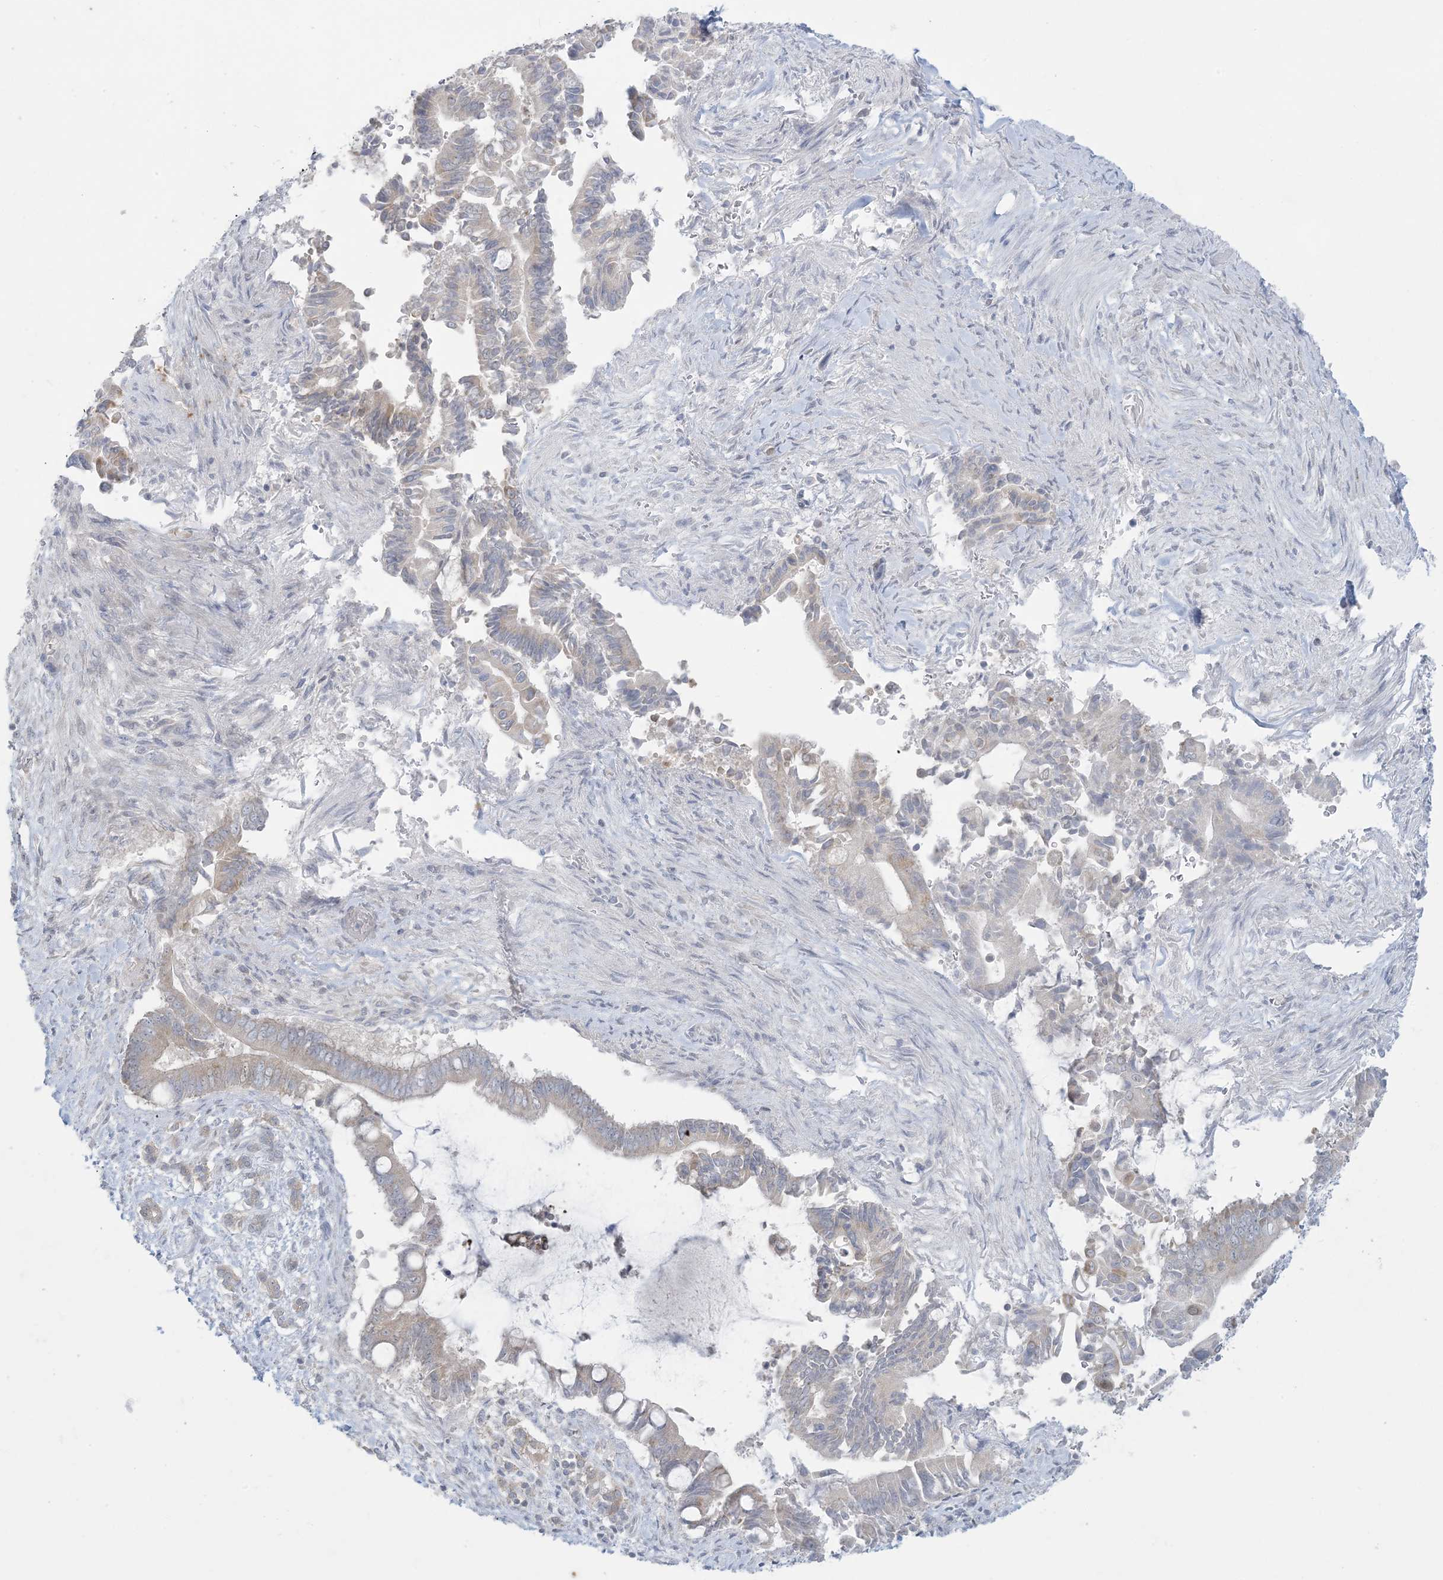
{"staining": {"intensity": "negative", "quantity": "none", "location": "none"}, "tissue": "pancreatic cancer", "cell_type": "Tumor cells", "image_type": "cancer", "snomed": [{"axis": "morphology", "description": "Adenocarcinoma, NOS"}, {"axis": "topography", "description": "Pancreas"}], "caption": "IHC photomicrograph of pancreatic adenocarcinoma stained for a protein (brown), which shows no expression in tumor cells.", "gene": "KIF3A", "patient": {"sex": "male", "age": 68}}